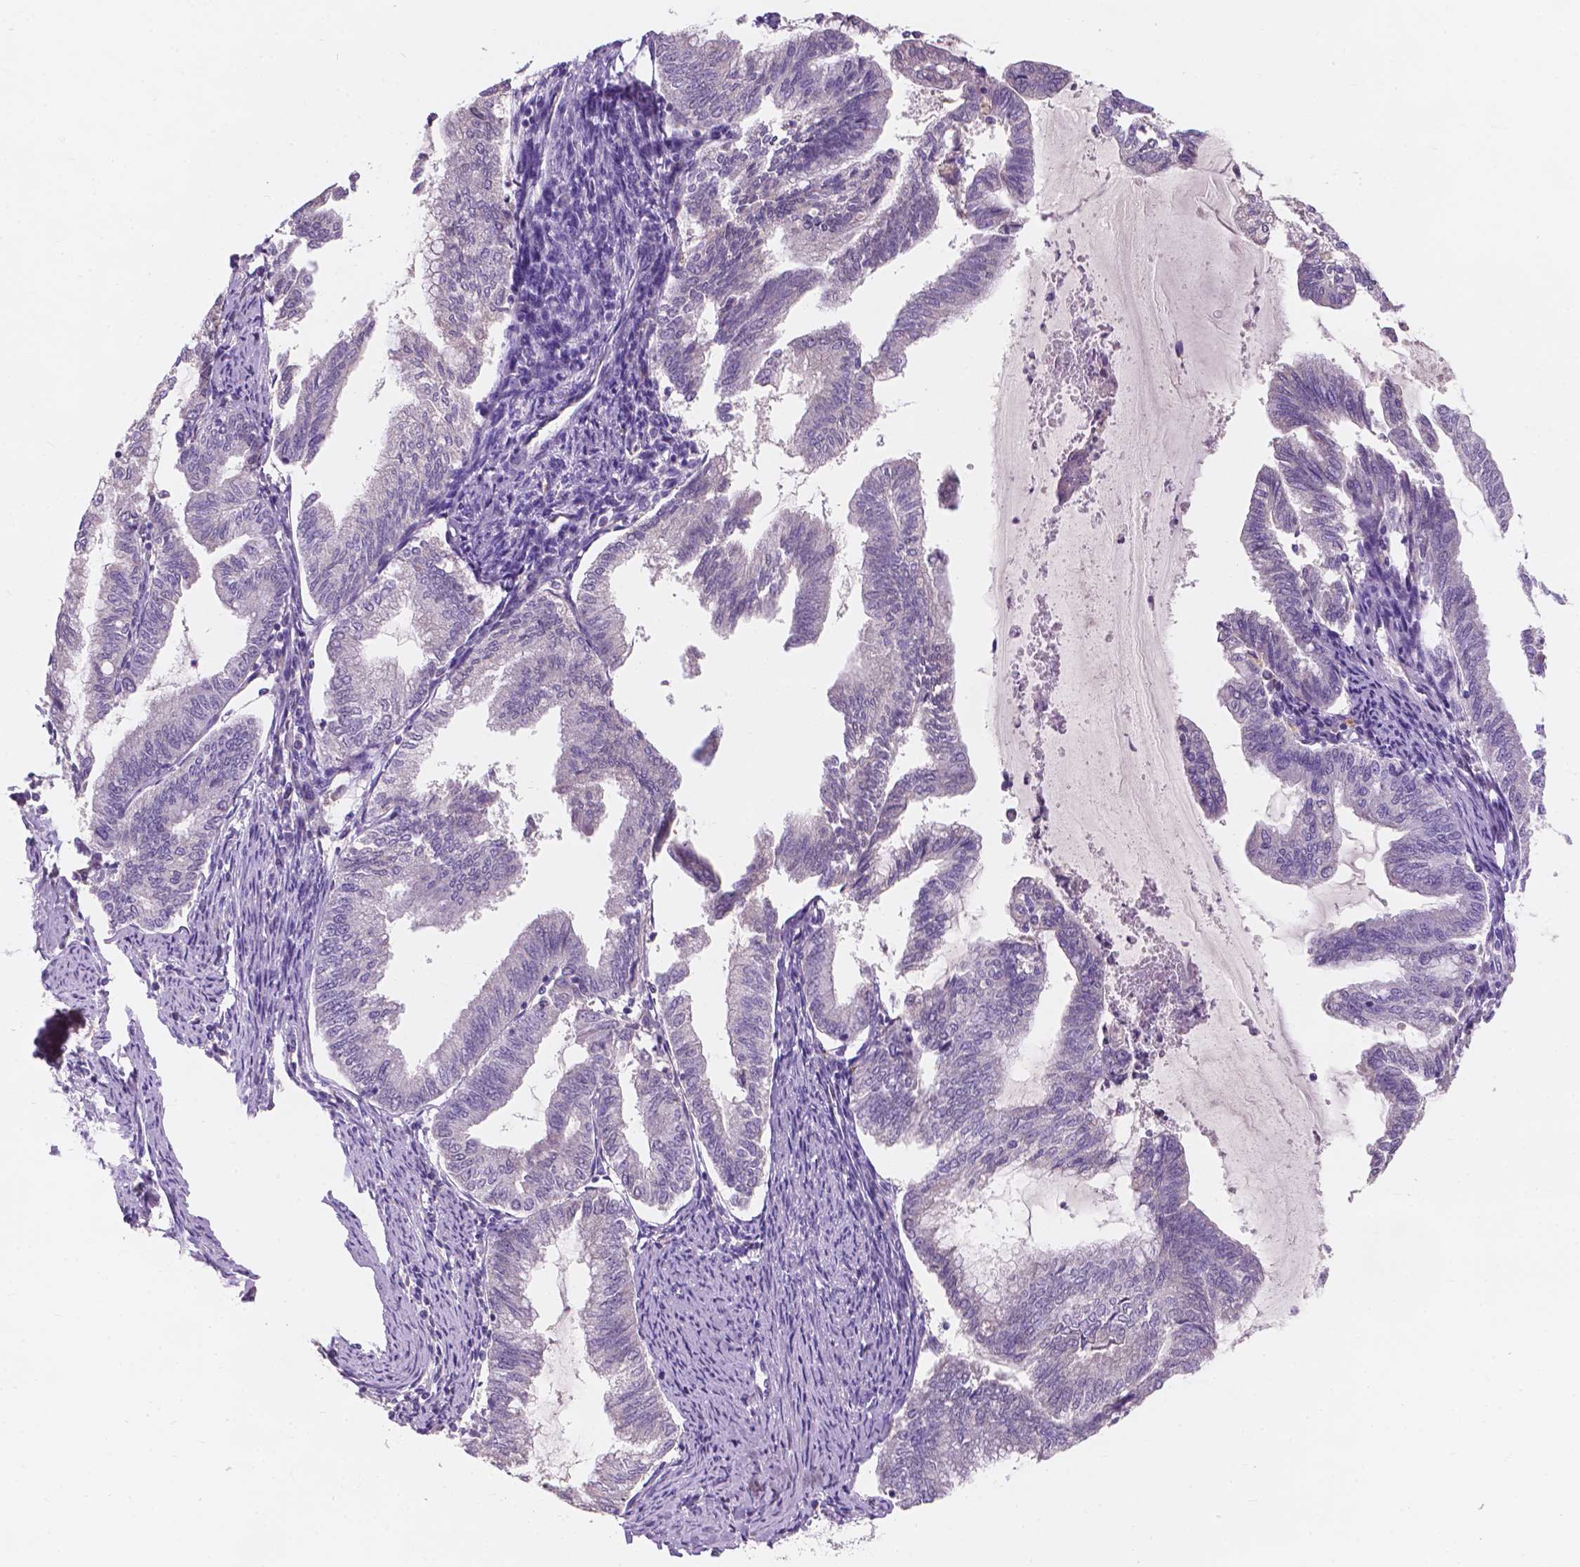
{"staining": {"intensity": "negative", "quantity": "none", "location": "none"}, "tissue": "endometrial cancer", "cell_type": "Tumor cells", "image_type": "cancer", "snomed": [{"axis": "morphology", "description": "Adenocarcinoma, NOS"}, {"axis": "topography", "description": "Endometrium"}], "caption": "A photomicrograph of human endometrial adenocarcinoma is negative for staining in tumor cells. The staining was performed using DAB to visualize the protein expression in brown, while the nuclei were stained in blue with hematoxylin (Magnification: 20x).", "gene": "IREB2", "patient": {"sex": "female", "age": 79}}